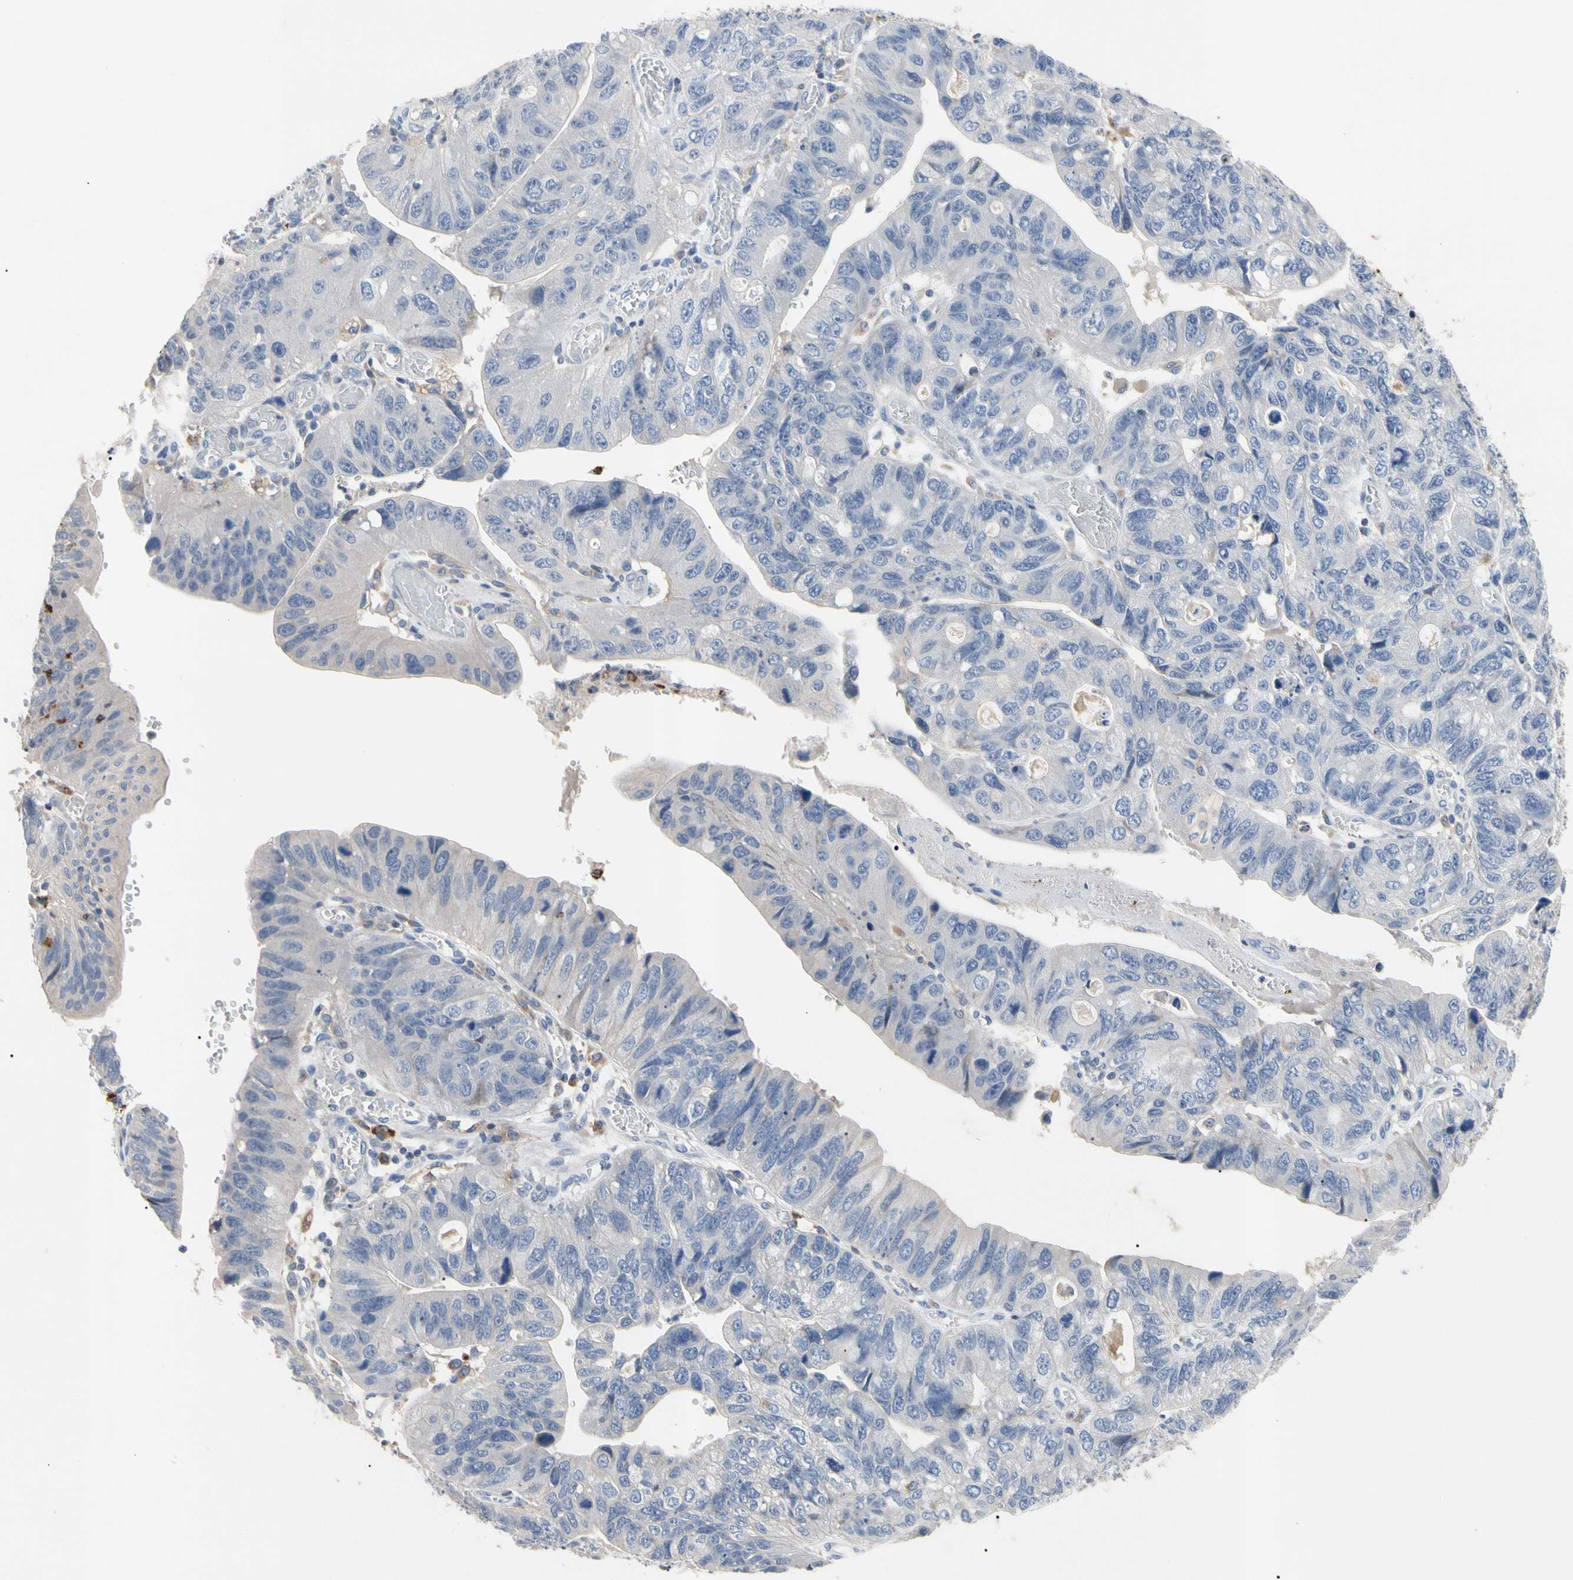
{"staining": {"intensity": "negative", "quantity": "none", "location": "none"}, "tissue": "stomach cancer", "cell_type": "Tumor cells", "image_type": "cancer", "snomed": [{"axis": "morphology", "description": "Adenocarcinoma, NOS"}, {"axis": "topography", "description": "Stomach"}], "caption": "Tumor cells show no significant positivity in adenocarcinoma (stomach).", "gene": "ADA2", "patient": {"sex": "male", "age": 59}}